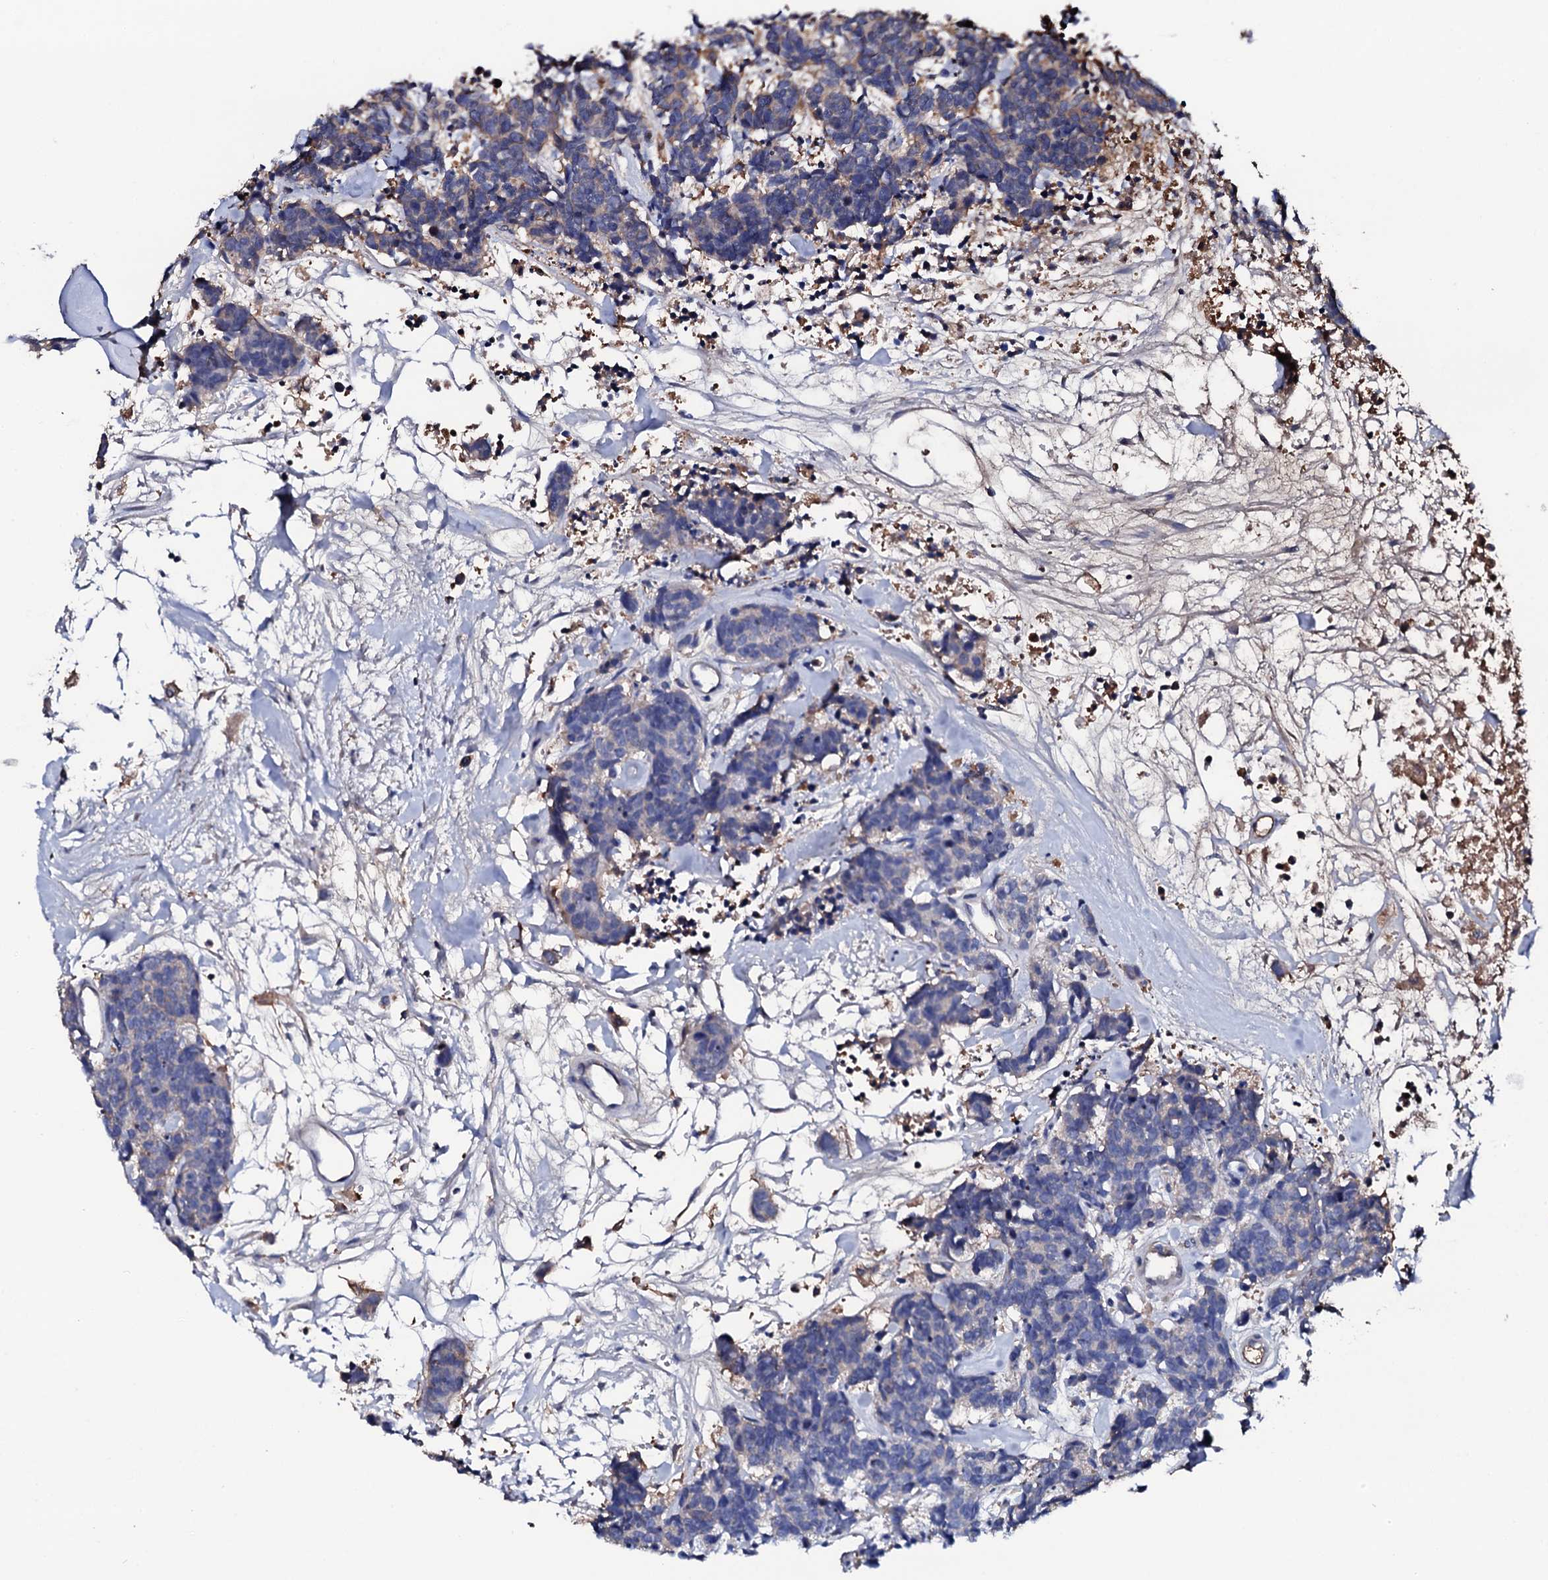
{"staining": {"intensity": "negative", "quantity": "none", "location": "none"}, "tissue": "carcinoid", "cell_type": "Tumor cells", "image_type": "cancer", "snomed": [{"axis": "morphology", "description": "Carcinoma, NOS"}, {"axis": "morphology", "description": "Carcinoid, malignant, NOS"}, {"axis": "topography", "description": "Urinary bladder"}], "caption": "The histopathology image reveals no significant staining in tumor cells of carcinoid. The staining is performed using DAB brown chromogen with nuclei counter-stained in using hematoxylin.", "gene": "TCAF2", "patient": {"sex": "male", "age": 57}}